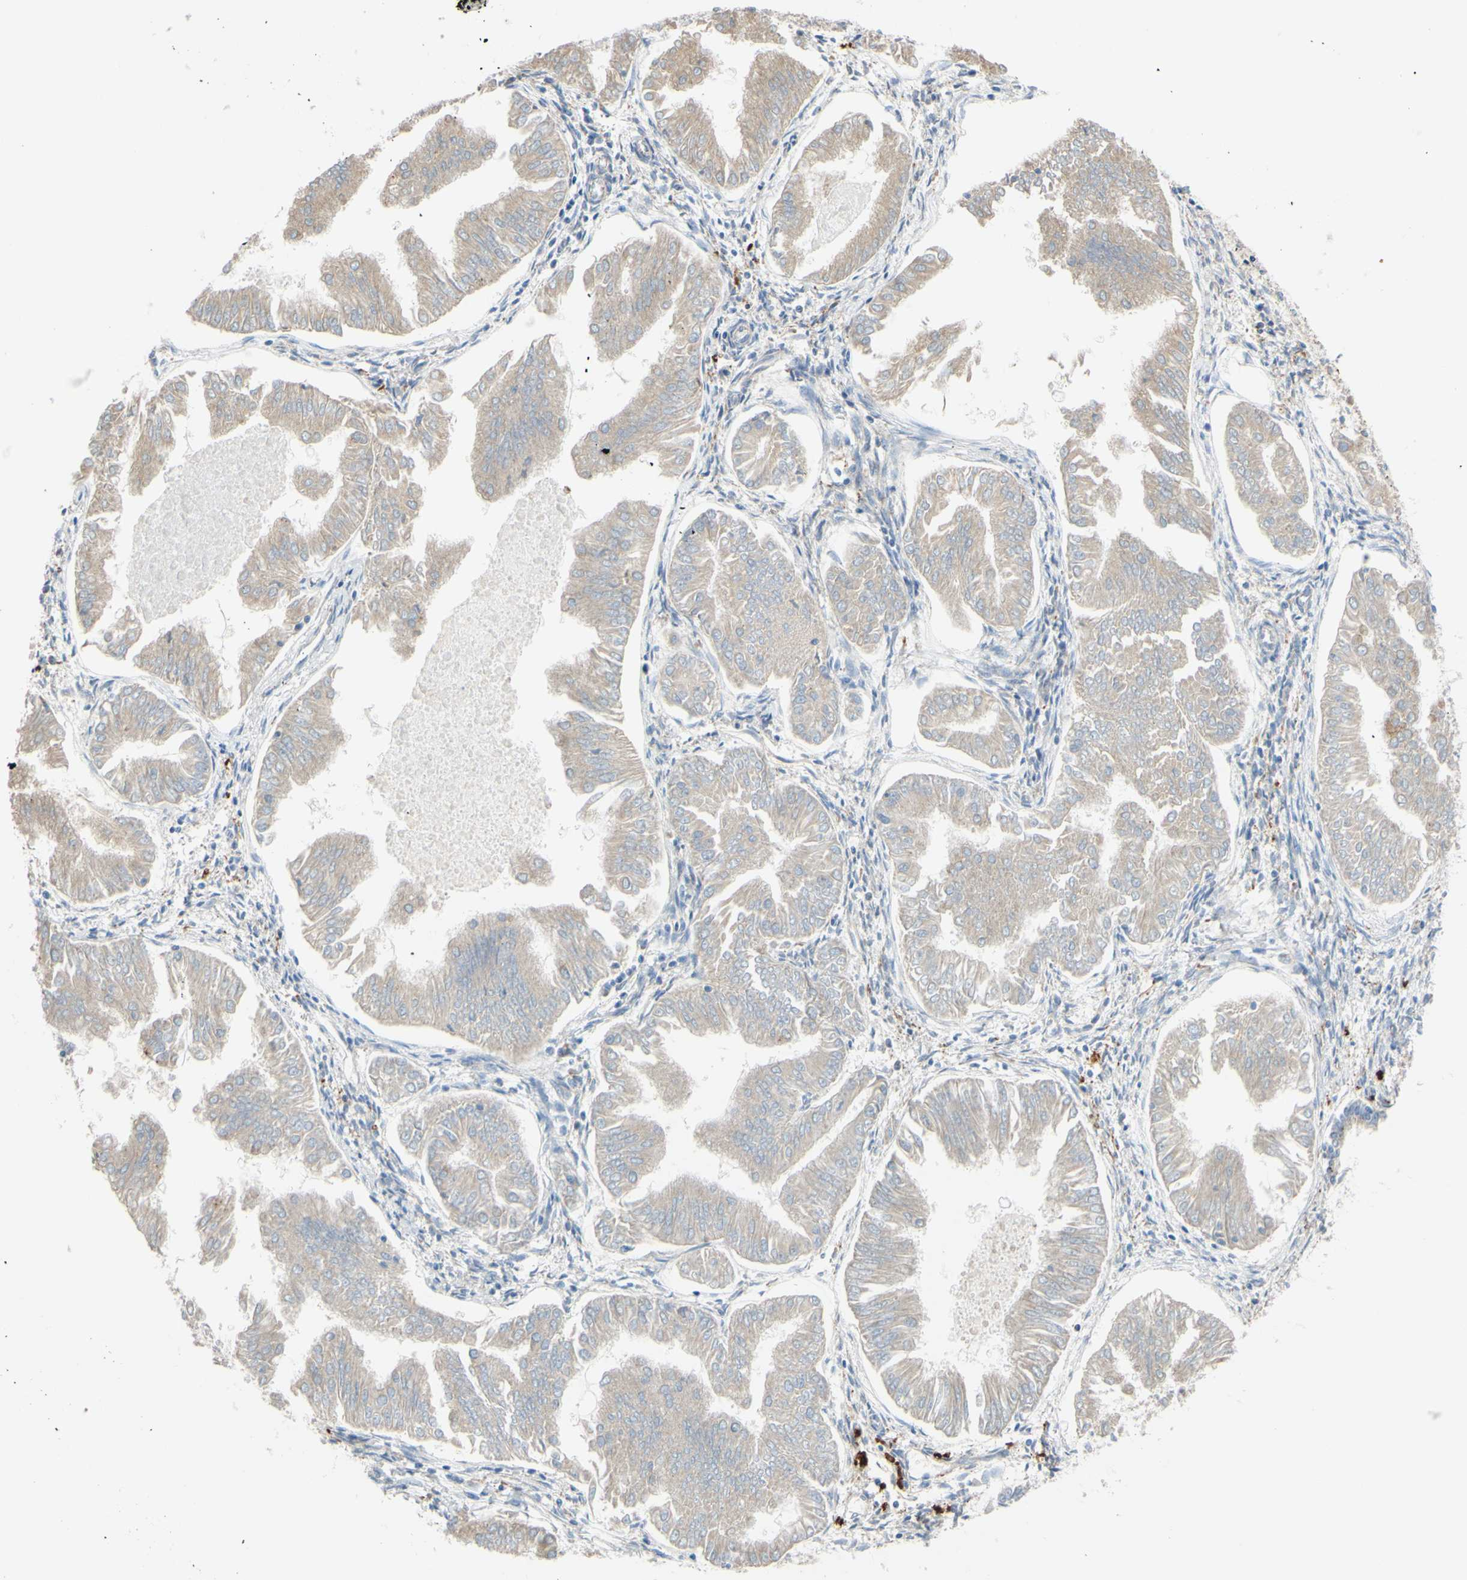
{"staining": {"intensity": "weak", "quantity": ">75%", "location": "cytoplasmic/membranous"}, "tissue": "endometrial cancer", "cell_type": "Tumor cells", "image_type": "cancer", "snomed": [{"axis": "morphology", "description": "Adenocarcinoma, NOS"}, {"axis": "topography", "description": "Endometrium"}], "caption": "Weak cytoplasmic/membranous staining is identified in approximately >75% of tumor cells in endometrial cancer. Using DAB (brown) and hematoxylin (blue) stains, captured at high magnification using brightfield microscopy.", "gene": "CTSD", "patient": {"sex": "female", "age": 53}}